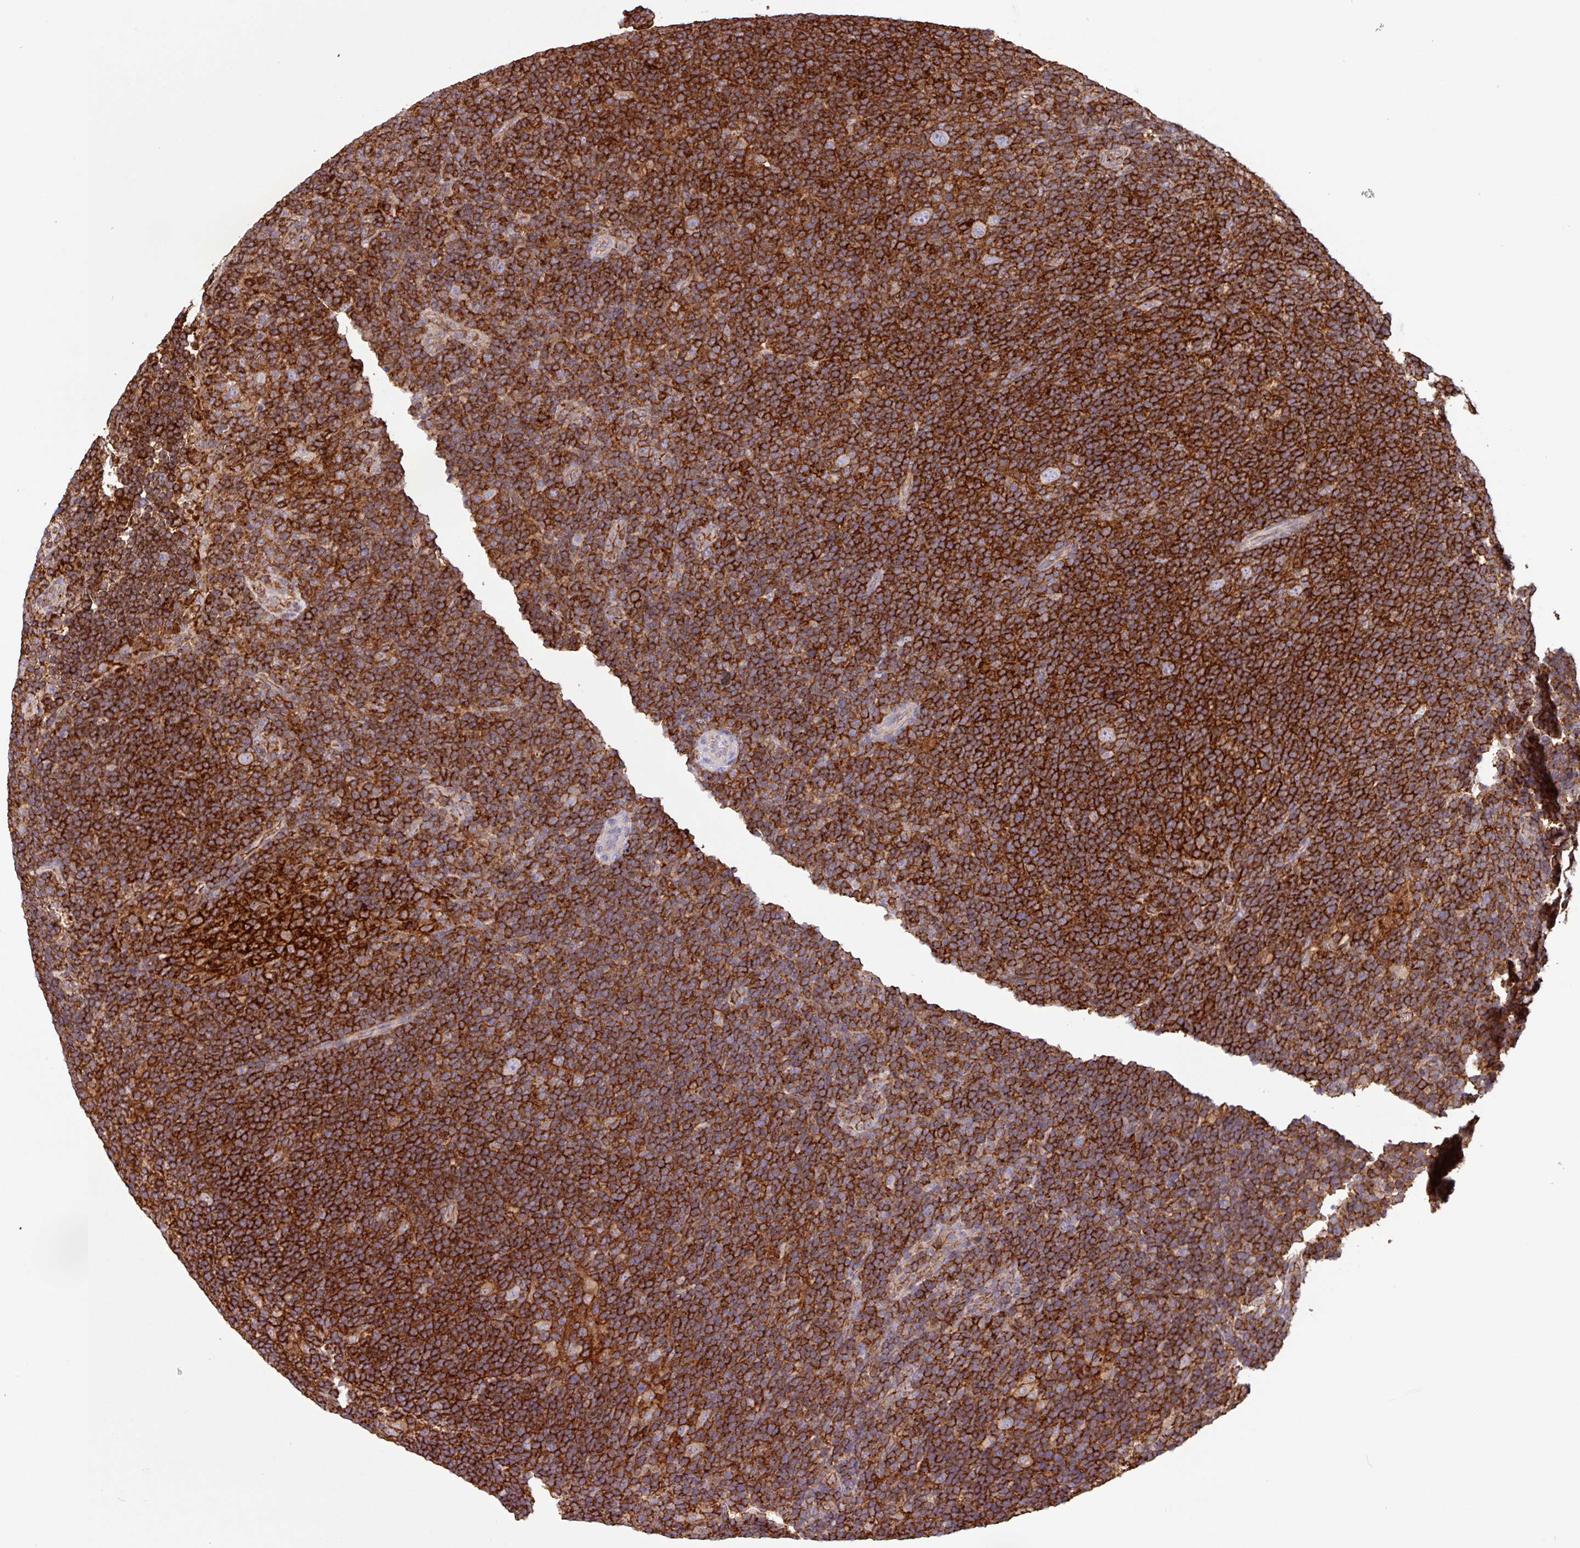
{"staining": {"intensity": "negative", "quantity": "none", "location": "none"}, "tissue": "lymphoma", "cell_type": "Tumor cells", "image_type": "cancer", "snomed": [{"axis": "morphology", "description": "Hodgkin's disease, NOS"}, {"axis": "topography", "description": "Lymph node"}], "caption": "Immunohistochemistry of human lymphoma demonstrates no positivity in tumor cells.", "gene": "PPP1R18", "patient": {"sex": "female", "age": 57}}